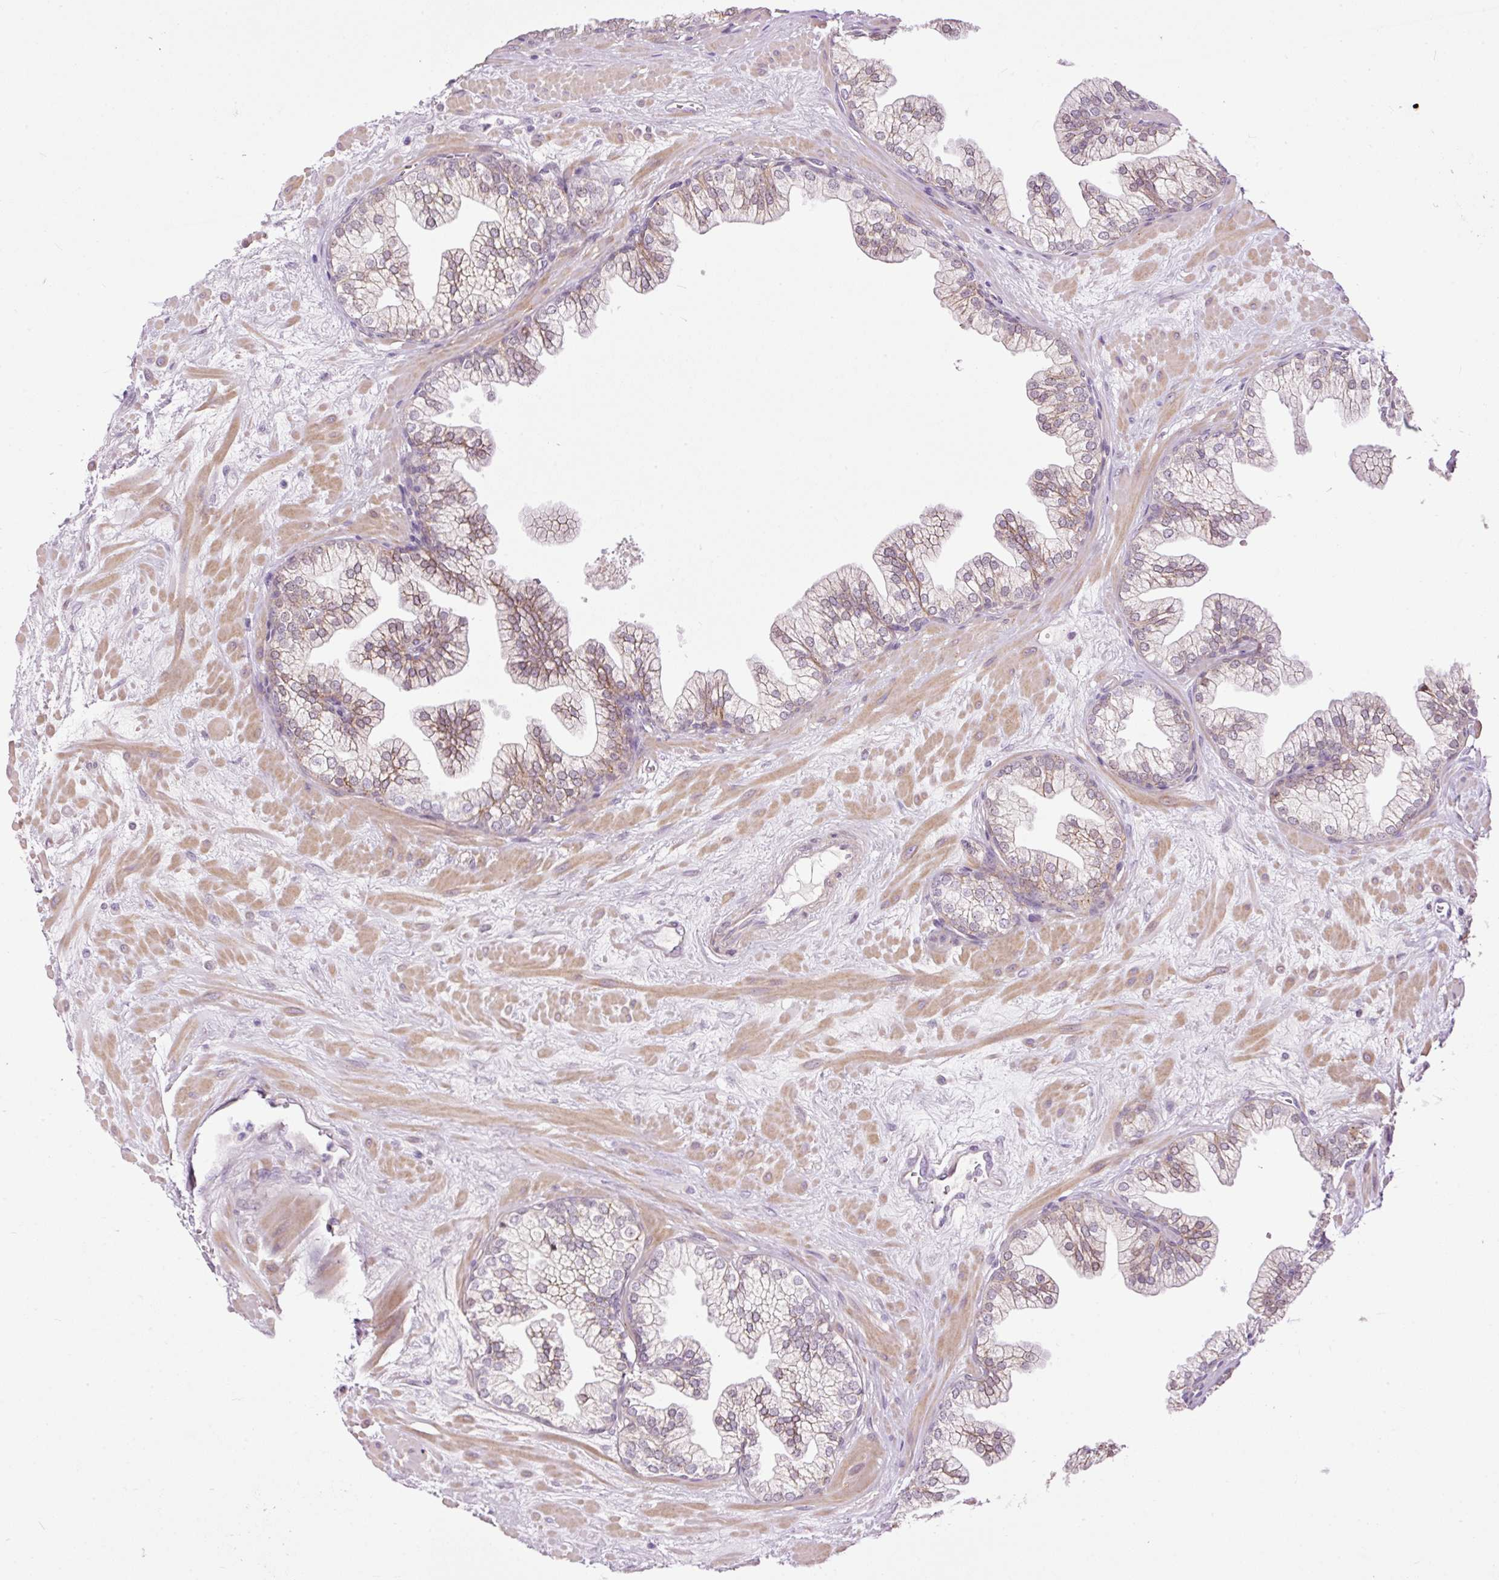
{"staining": {"intensity": "moderate", "quantity": "<25%", "location": "cytoplasmic/membranous,nuclear"}, "tissue": "prostate", "cell_type": "Glandular cells", "image_type": "normal", "snomed": [{"axis": "morphology", "description": "Normal tissue, NOS"}, {"axis": "topography", "description": "Prostate"}, {"axis": "topography", "description": "Peripheral nerve tissue"}], "caption": "Prostate stained with a brown dye reveals moderate cytoplasmic/membranous,nuclear positive positivity in about <25% of glandular cells.", "gene": "FCRL4", "patient": {"sex": "male", "age": 61}}